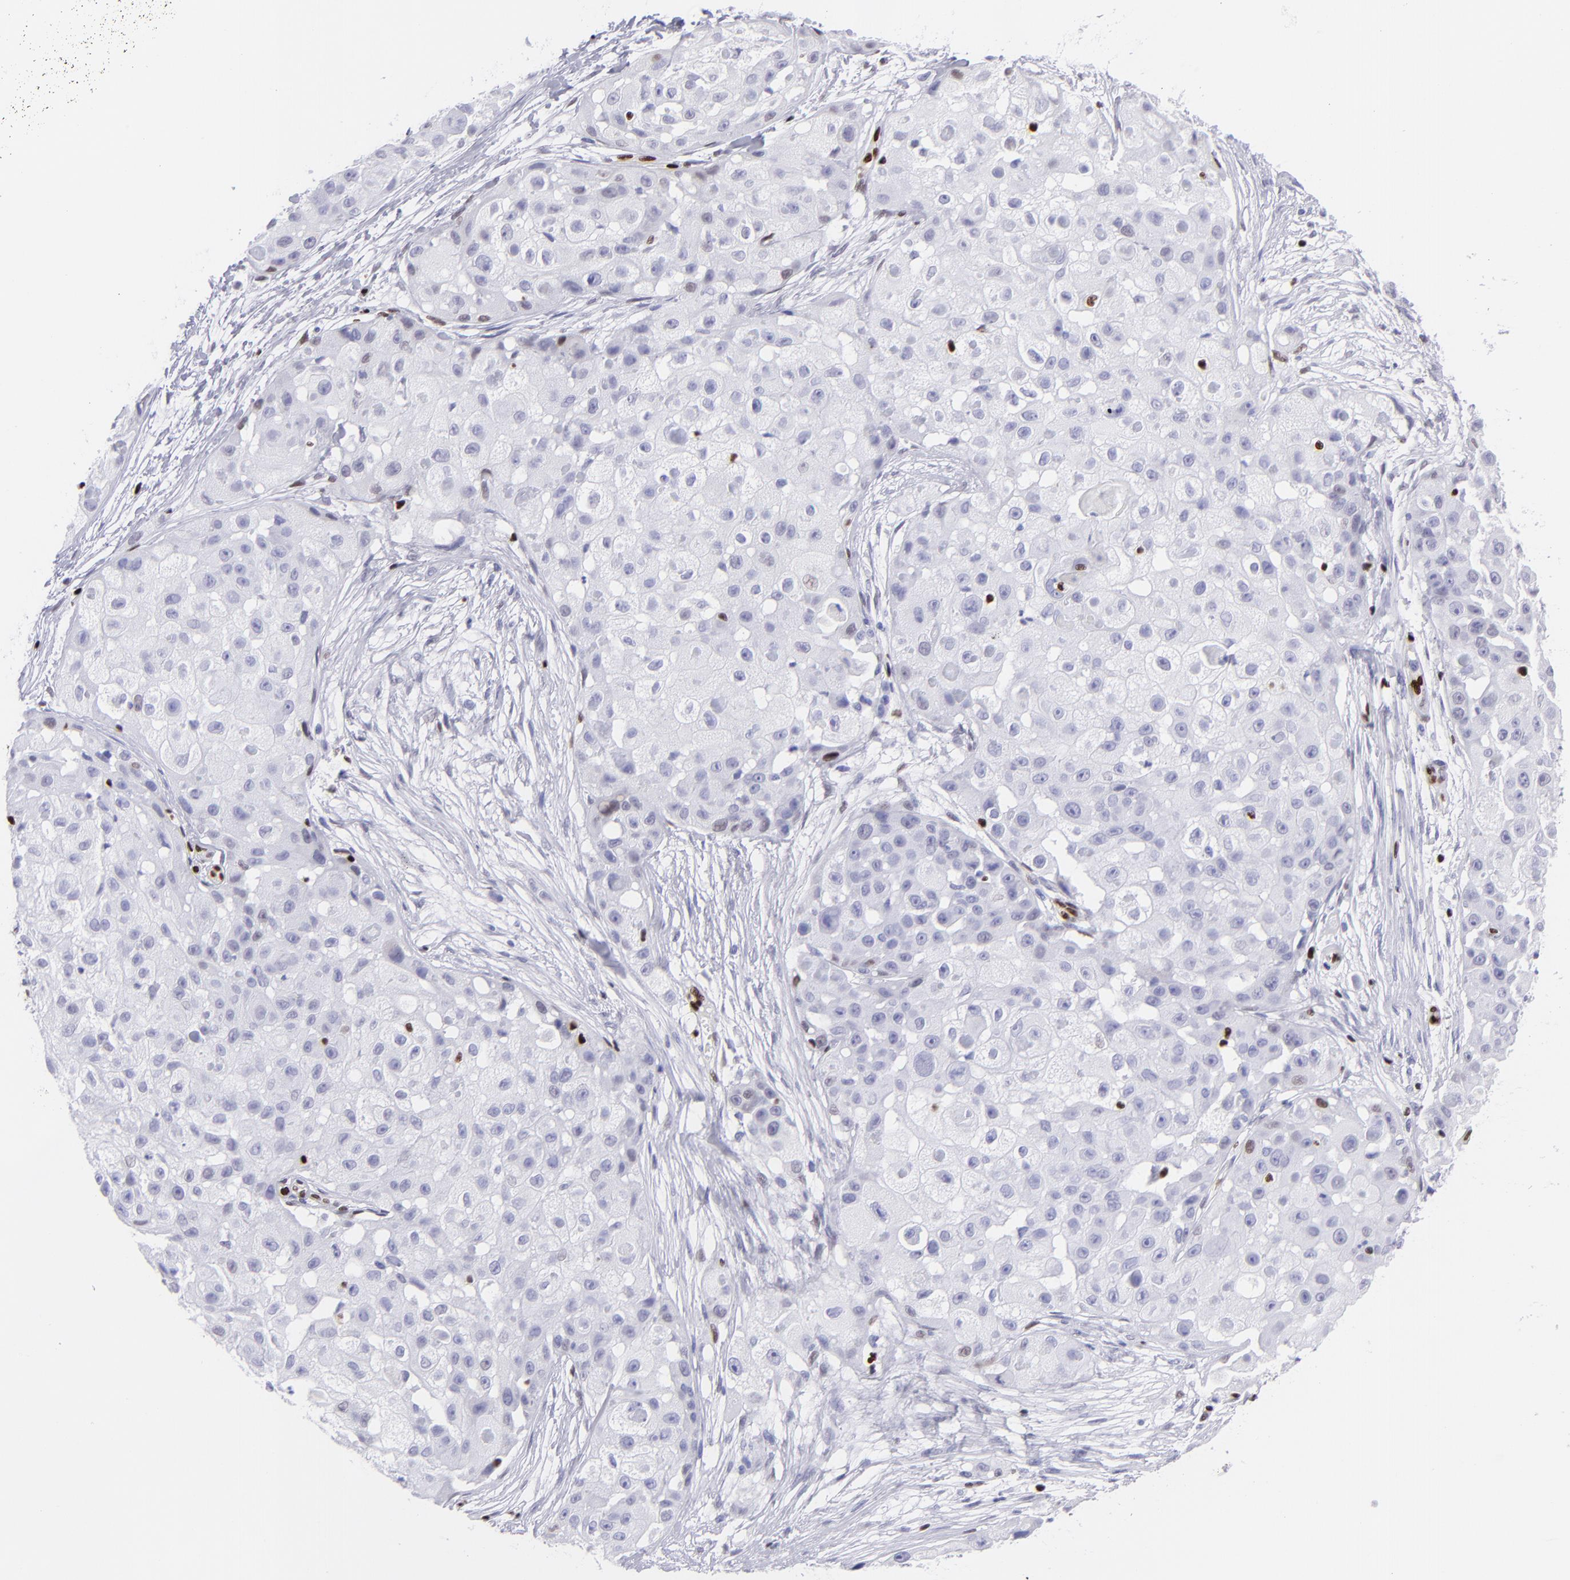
{"staining": {"intensity": "weak", "quantity": "<25%", "location": "nuclear"}, "tissue": "skin cancer", "cell_type": "Tumor cells", "image_type": "cancer", "snomed": [{"axis": "morphology", "description": "Squamous cell carcinoma, NOS"}, {"axis": "topography", "description": "Skin"}], "caption": "Human squamous cell carcinoma (skin) stained for a protein using immunohistochemistry shows no staining in tumor cells.", "gene": "ETS1", "patient": {"sex": "female", "age": 57}}